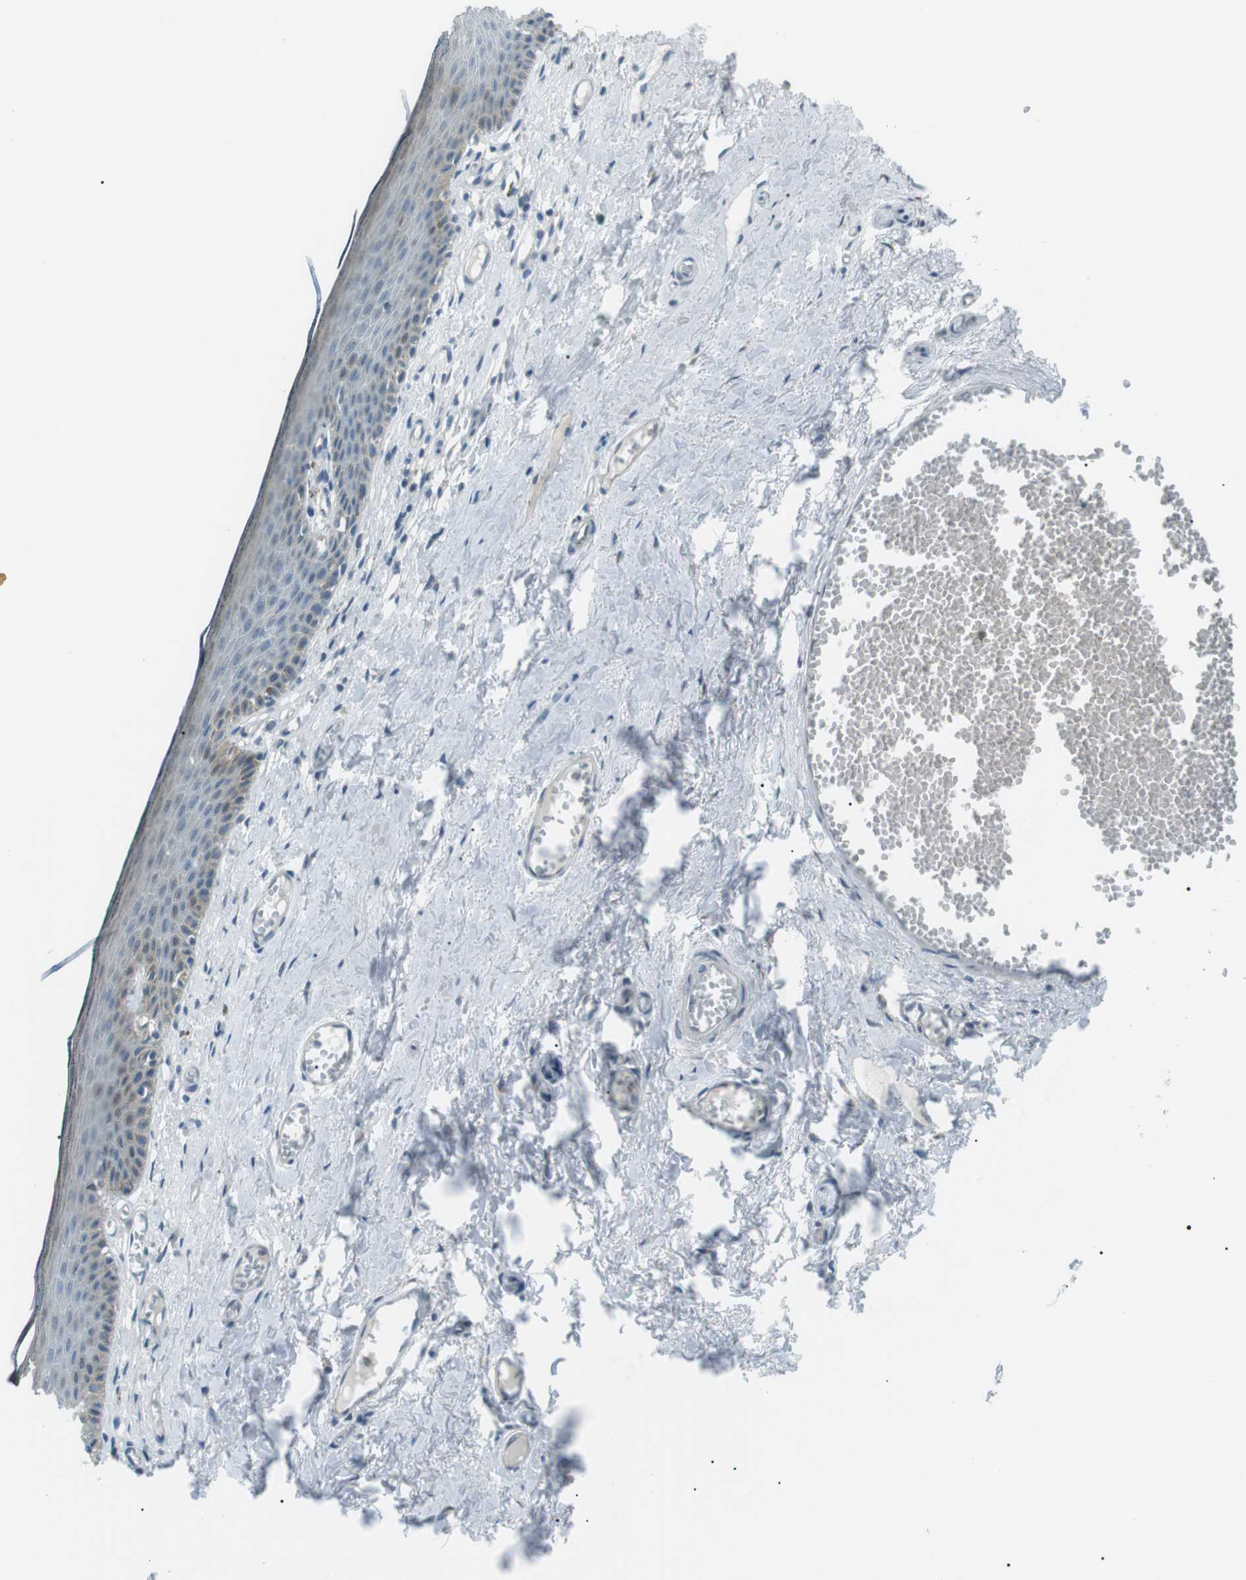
{"staining": {"intensity": "weak", "quantity": "25%-75%", "location": "cytoplasmic/membranous,nuclear"}, "tissue": "skin", "cell_type": "Epidermal cells", "image_type": "normal", "snomed": [{"axis": "morphology", "description": "Normal tissue, NOS"}, {"axis": "topography", "description": "Adipose tissue"}, {"axis": "topography", "description": "Vascular tissue"}, {"axis": "topography", "description": "Anal"}, {"axis": "topography", "description": "Peripheral nerve tissue"}], "caption": "Immunohistochemistry (IHC) micrograph of benign skin stained for a protein (brown), which reveals low levels of weak cytoplasmic/membranous,nuclear positivity in approximately 25%-75% of epidermal cells.", "gene": "ENSG00000289724", "patient": {"sex": "female", "age": 54}}